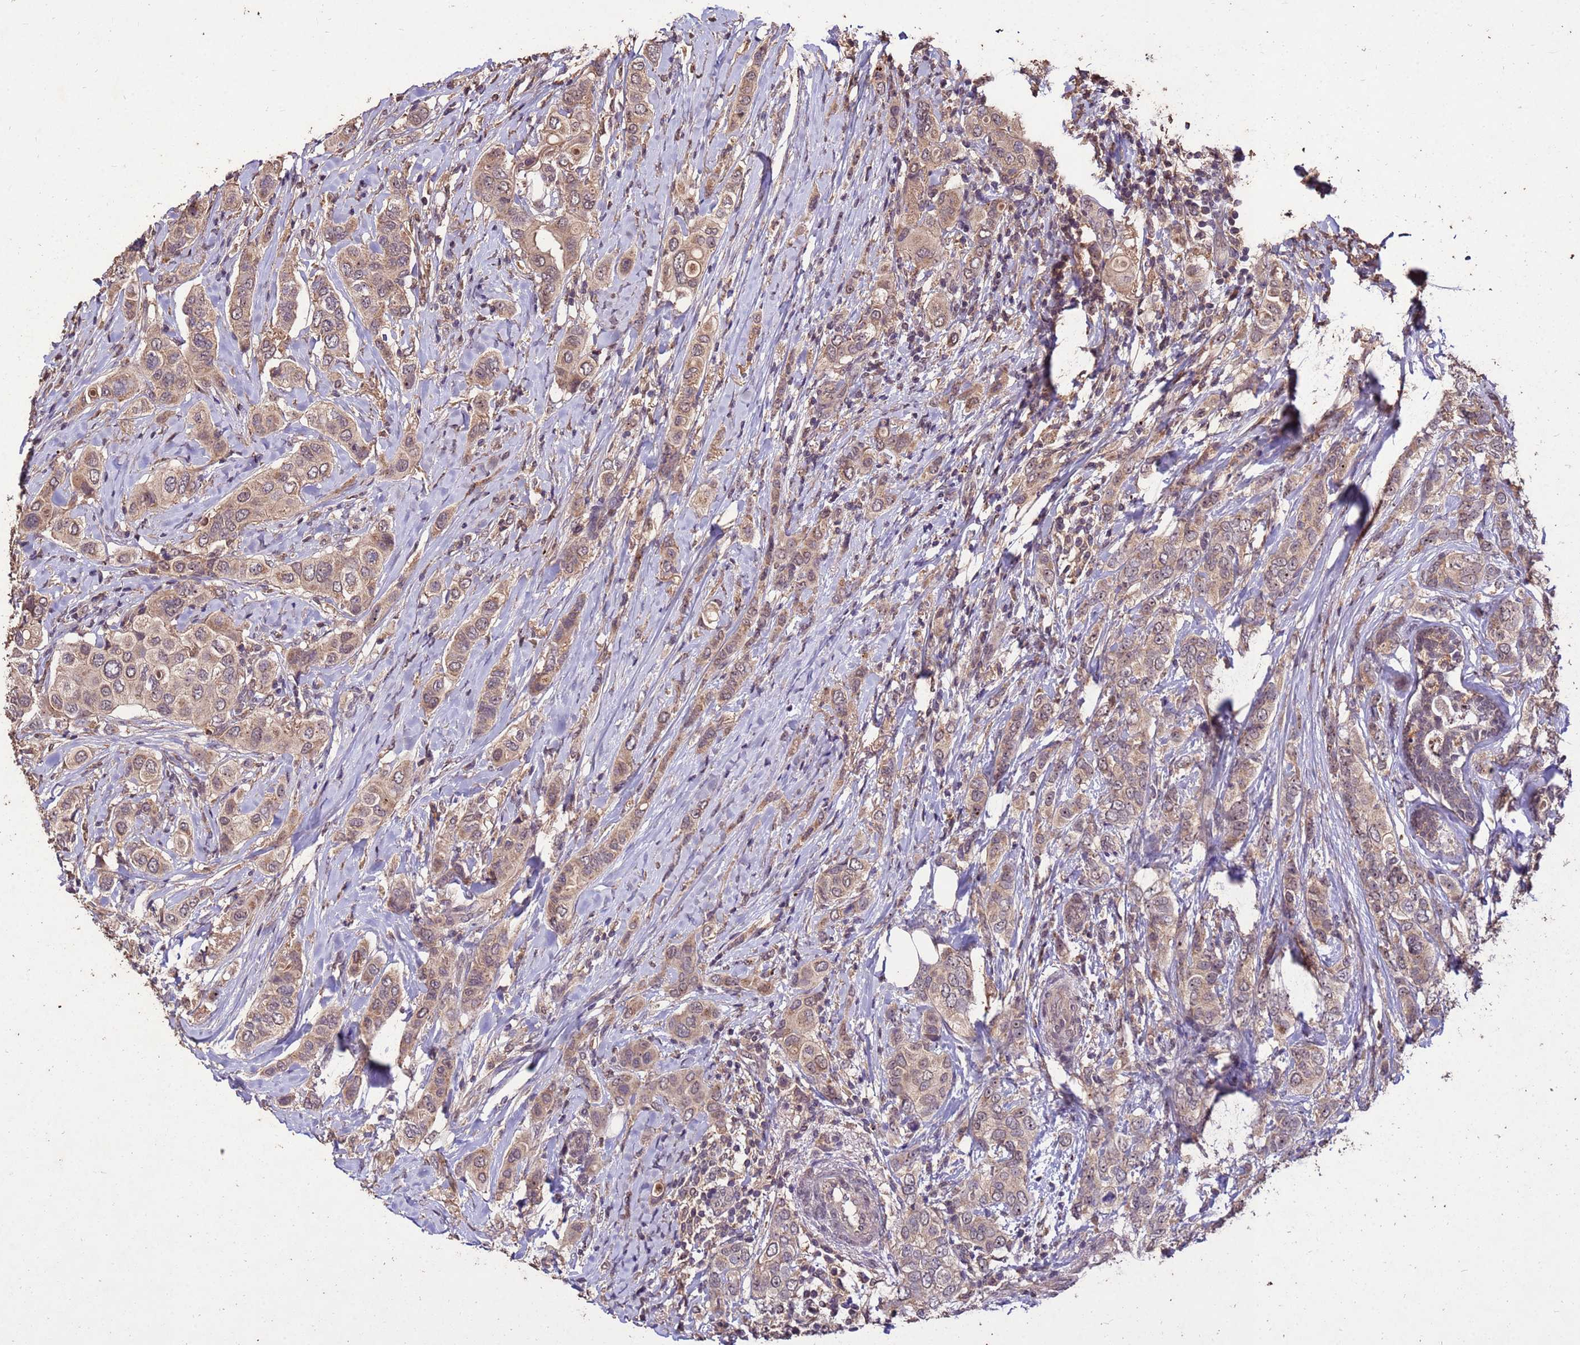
{"staining": {"intensity": "weak", "quantity": ">75%", "location": "cytoplasmic/membranous"}, "tissue": "breast cancer", "cell_type": "Tumor cells", "image_type": "cancer", "snomed": [{"axis": "morphology", "description": "Lobular carcinoma"}, {"axis": "topography", "description": "Breast"}], "caption": "IHC histopathology image of neoplastic tissue: human breast lobular carcinoma stained using IHC exhibits low levels of weak protein expression localized specifically in the cytoplasmic/membranous of tumor cells, appearing as a cytoplasmic/membranous brown color.", "gene": "TOR4A", "patient": {"sex": "female", "age": 51}}